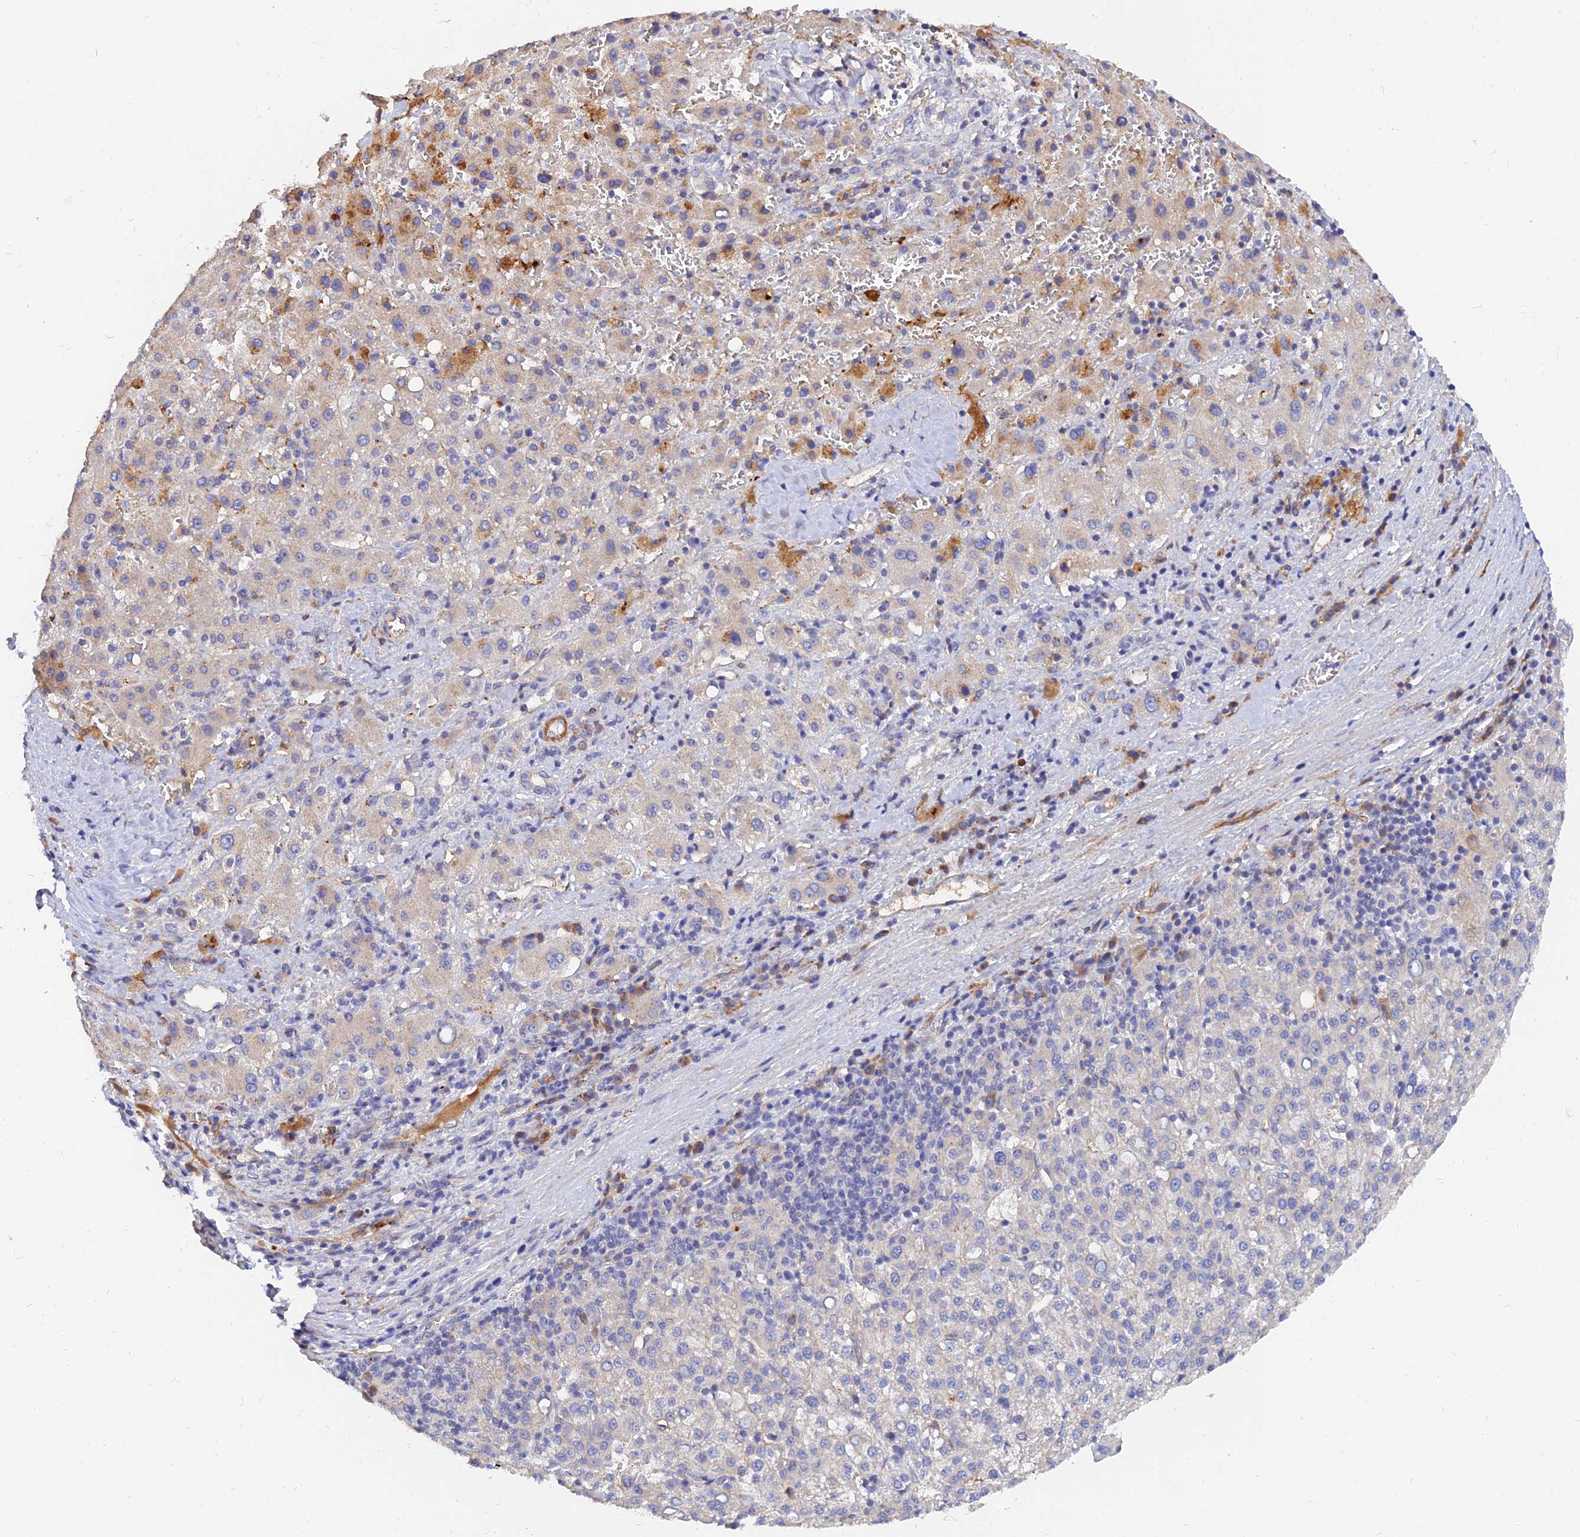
{"staining": {"intensity": "negative", "quantity": "none", "location": "none"}, "tissue": "liver cancer", "cell_type": "Tumor cells", "image_type": "cancer", "snomed": [{"axis": "morphology", "description": "Carcinoma, Hepatocellular, NOS"}, {"axis": "topography", "description": "Liver"}], "caption": "This image is of hepatocellular carcinoma (liver) stained with IHC to label a protein in brown with the nuclei are counter-stained blue. There is no staining in tumor cells.", "gene": "MRPL35", "patient": {"sex": "female", "age": 58}}